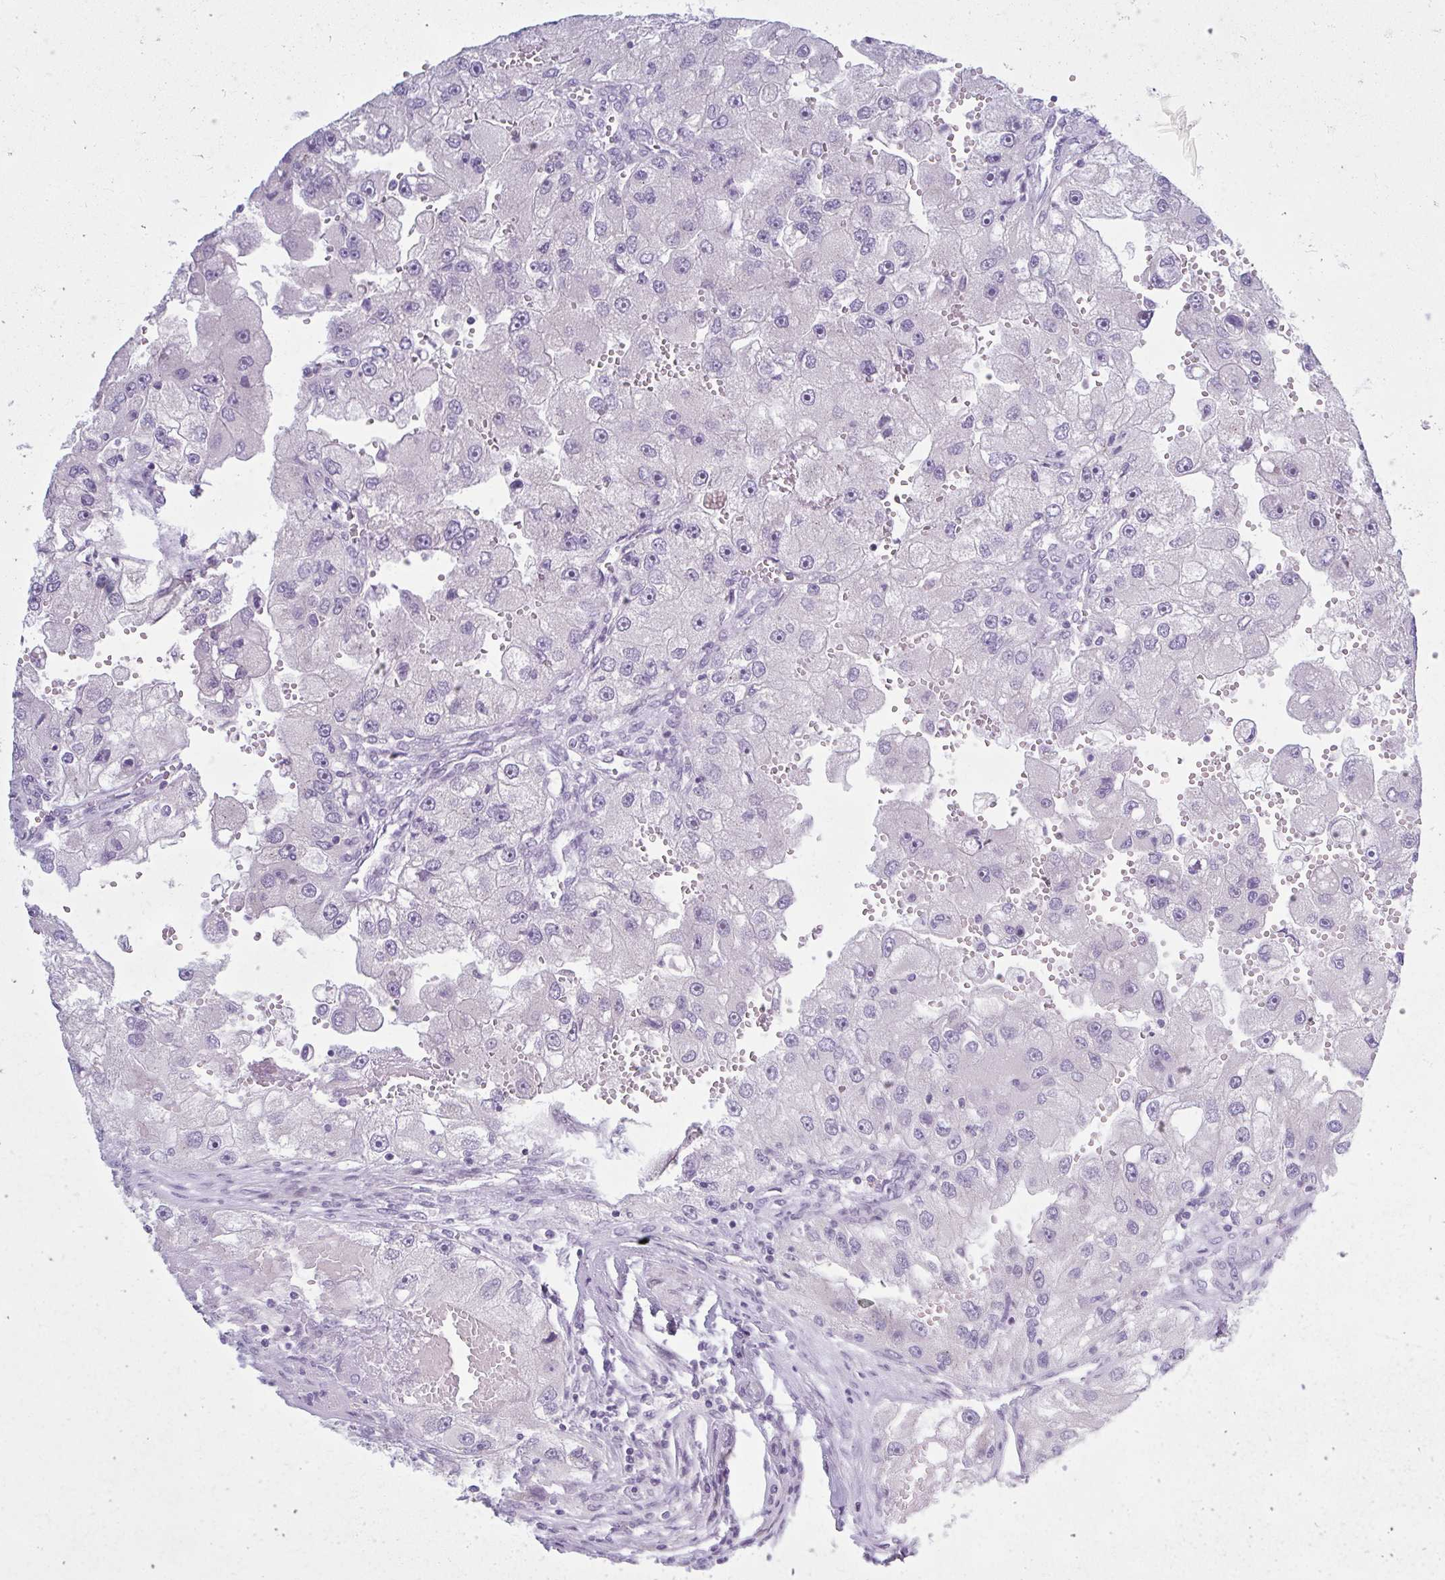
{"staining": {"intensity": "negative", "quantity": "none", "location": "none"}, "tissue": "renal cancer", "cell_type": "Tumor cells", "image_type": "cancer", "snomed": [{"axis": "morphology", "description": "Adenocarcinoma, NOS"}, {"axis": "topography", "description": "Kidney"}], "caption": "DAB (3,3'-diaminobenzidine) immunohistochemical staining of human renal cancer displays no significant positivity in tumor cells. (IHC, brightfield microscopy, high magnification).", "gene": "FAM153A", "patient": {"sex": "male", "age": 63}}